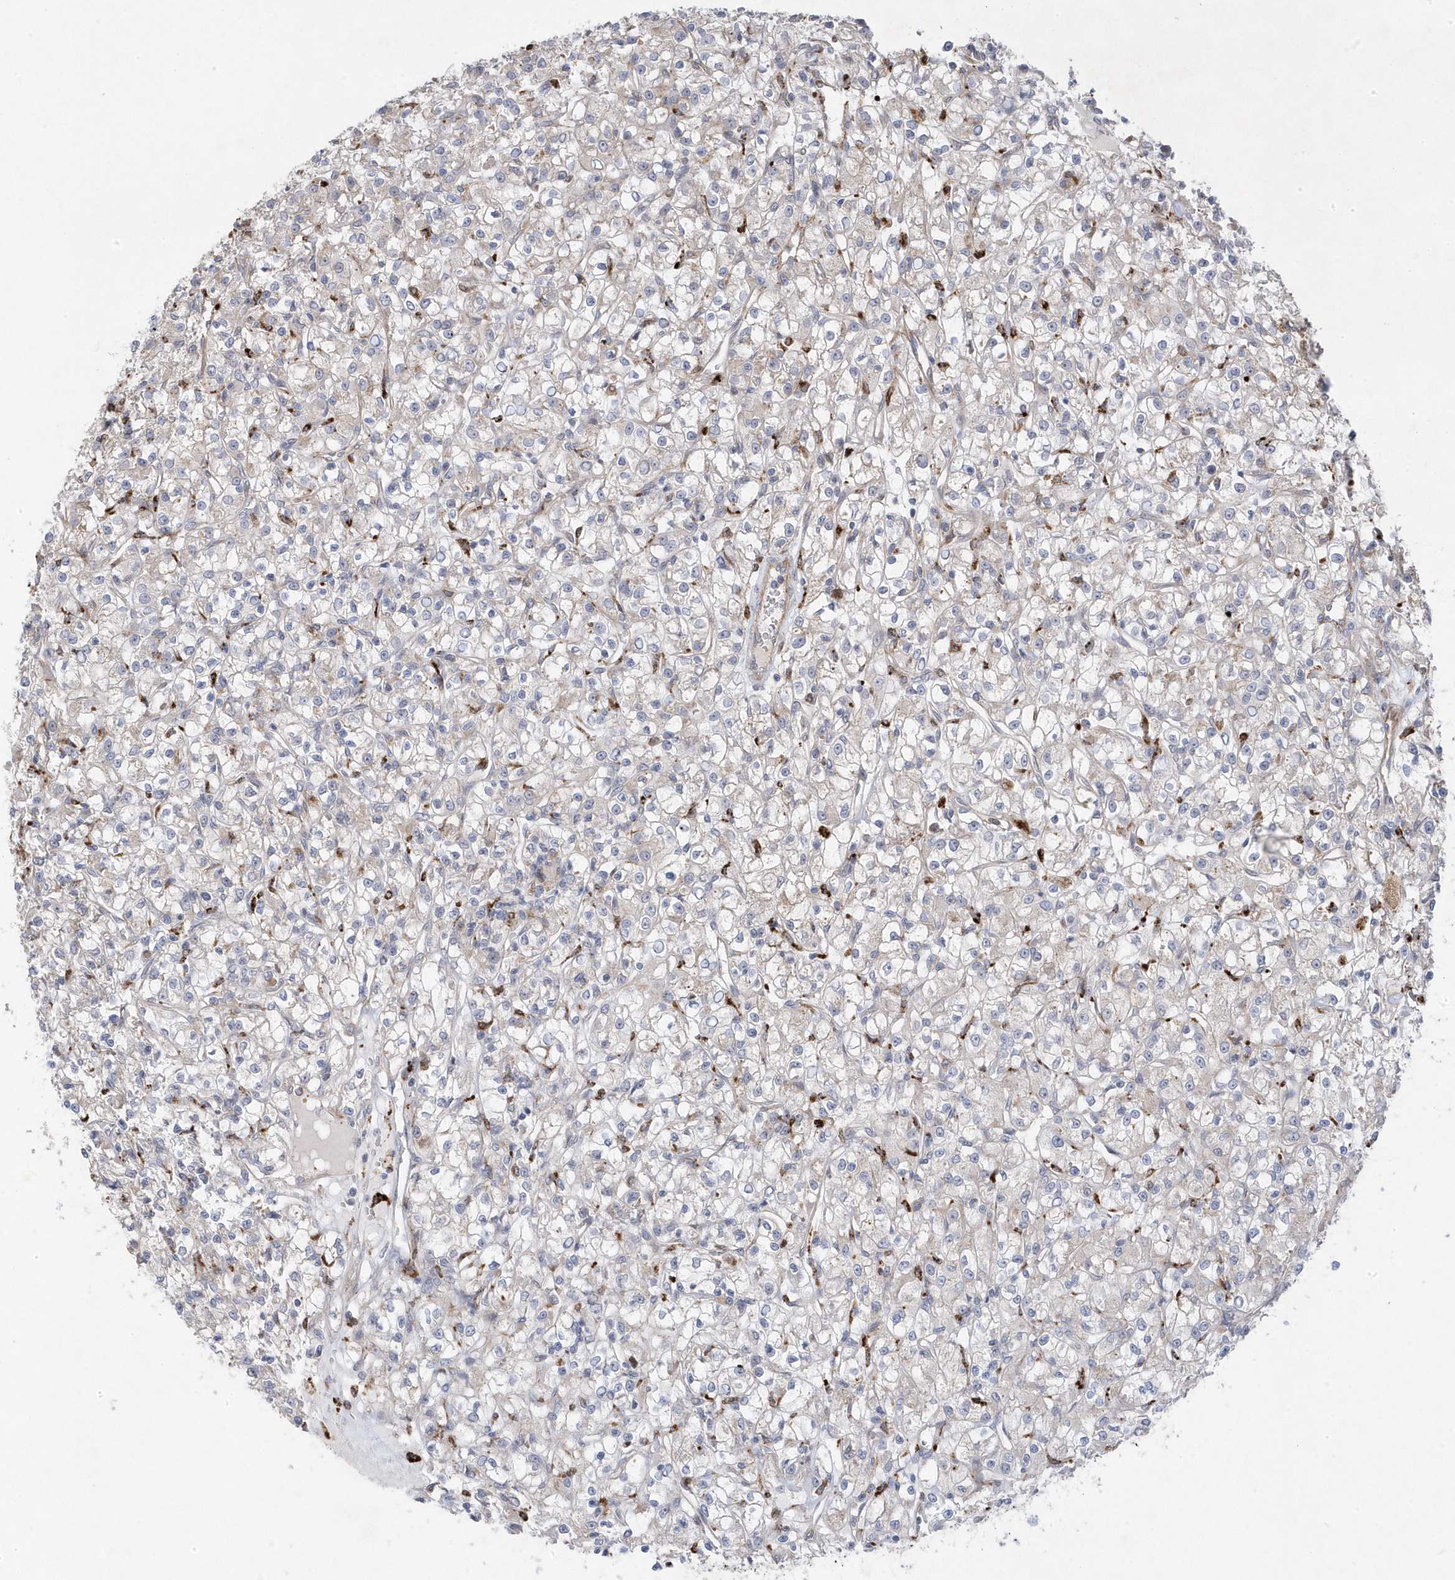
{"staining": {"intensity": "negative", "quantity": "none", "location": "none"}, "tissue": "renal cancer", "cell_type": "Tumor cells", "image_type": "cancer", "snomed": [{"axis": "morphology", "description": "Adenocarcinoma, NOS"}, {"axis": "topography", "description": "Kidney"}], "caption": "This is an immunohistochemistry (IHC) micrograph of human renal cancer. There is no expression in tumor cells.", "gene": "ANAPC1", "patient": {"sex": "female", "age": 59}}